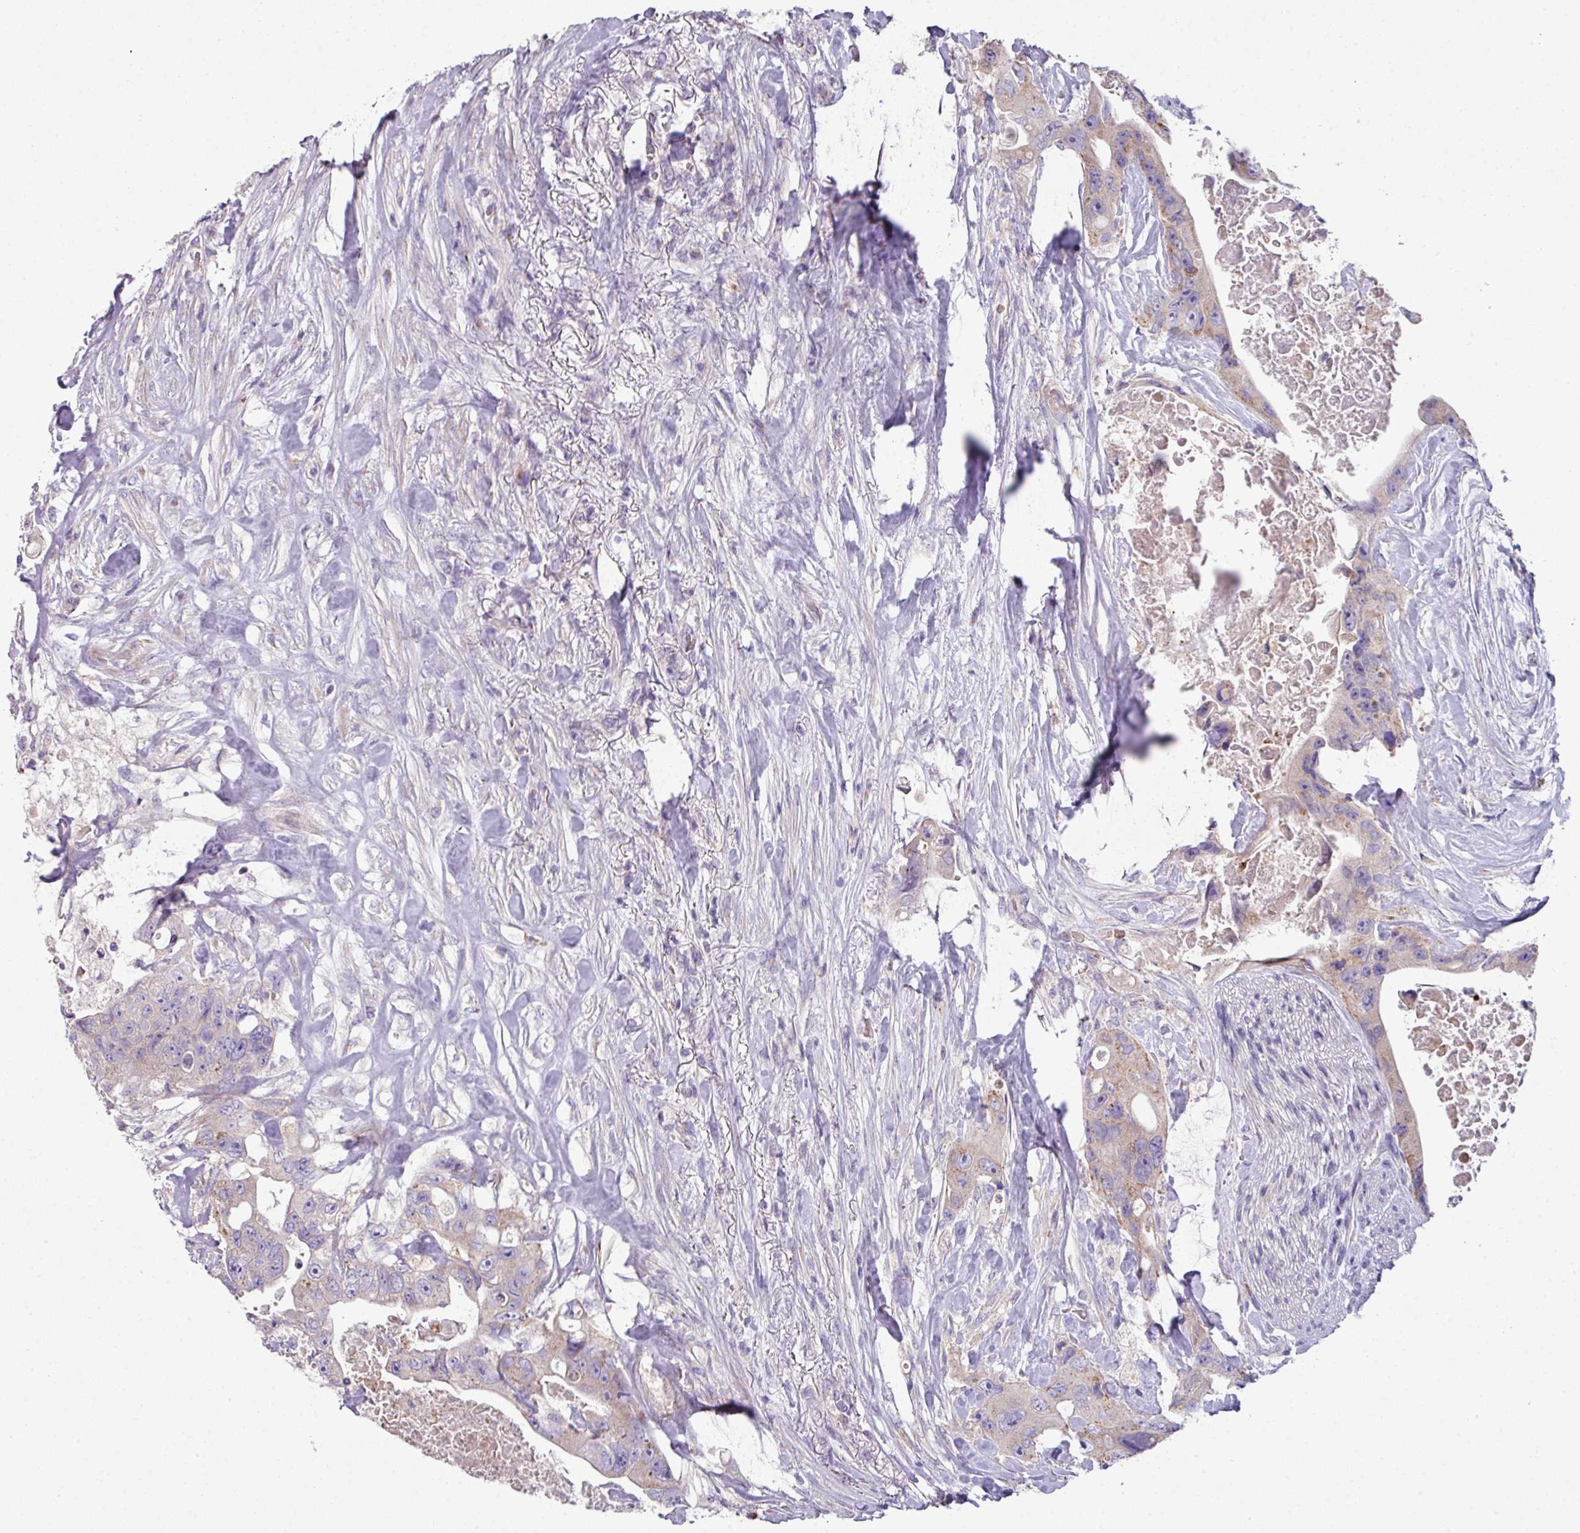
{"staining": {"intensity": "weak", "quantity": "<25%", "location": "cytoplasmic/membranous"}, "tissue": "colorectal cancer", "cell_type": "Tumor cells", "image_type": "cancer", "snomed": [{"axis": "morphology", "description": "Adenocarcinoma, NOS"}, {"axis": "topography", "description": "Colon"}], "caption": "This is an immunohistochemistry (IHC) micrograph of human colorectal cancer (adenocarcinoma). There is no expression in tumor cells.", "gene": "LRRC9", "patient": {"sex": "female", "age": 46}}